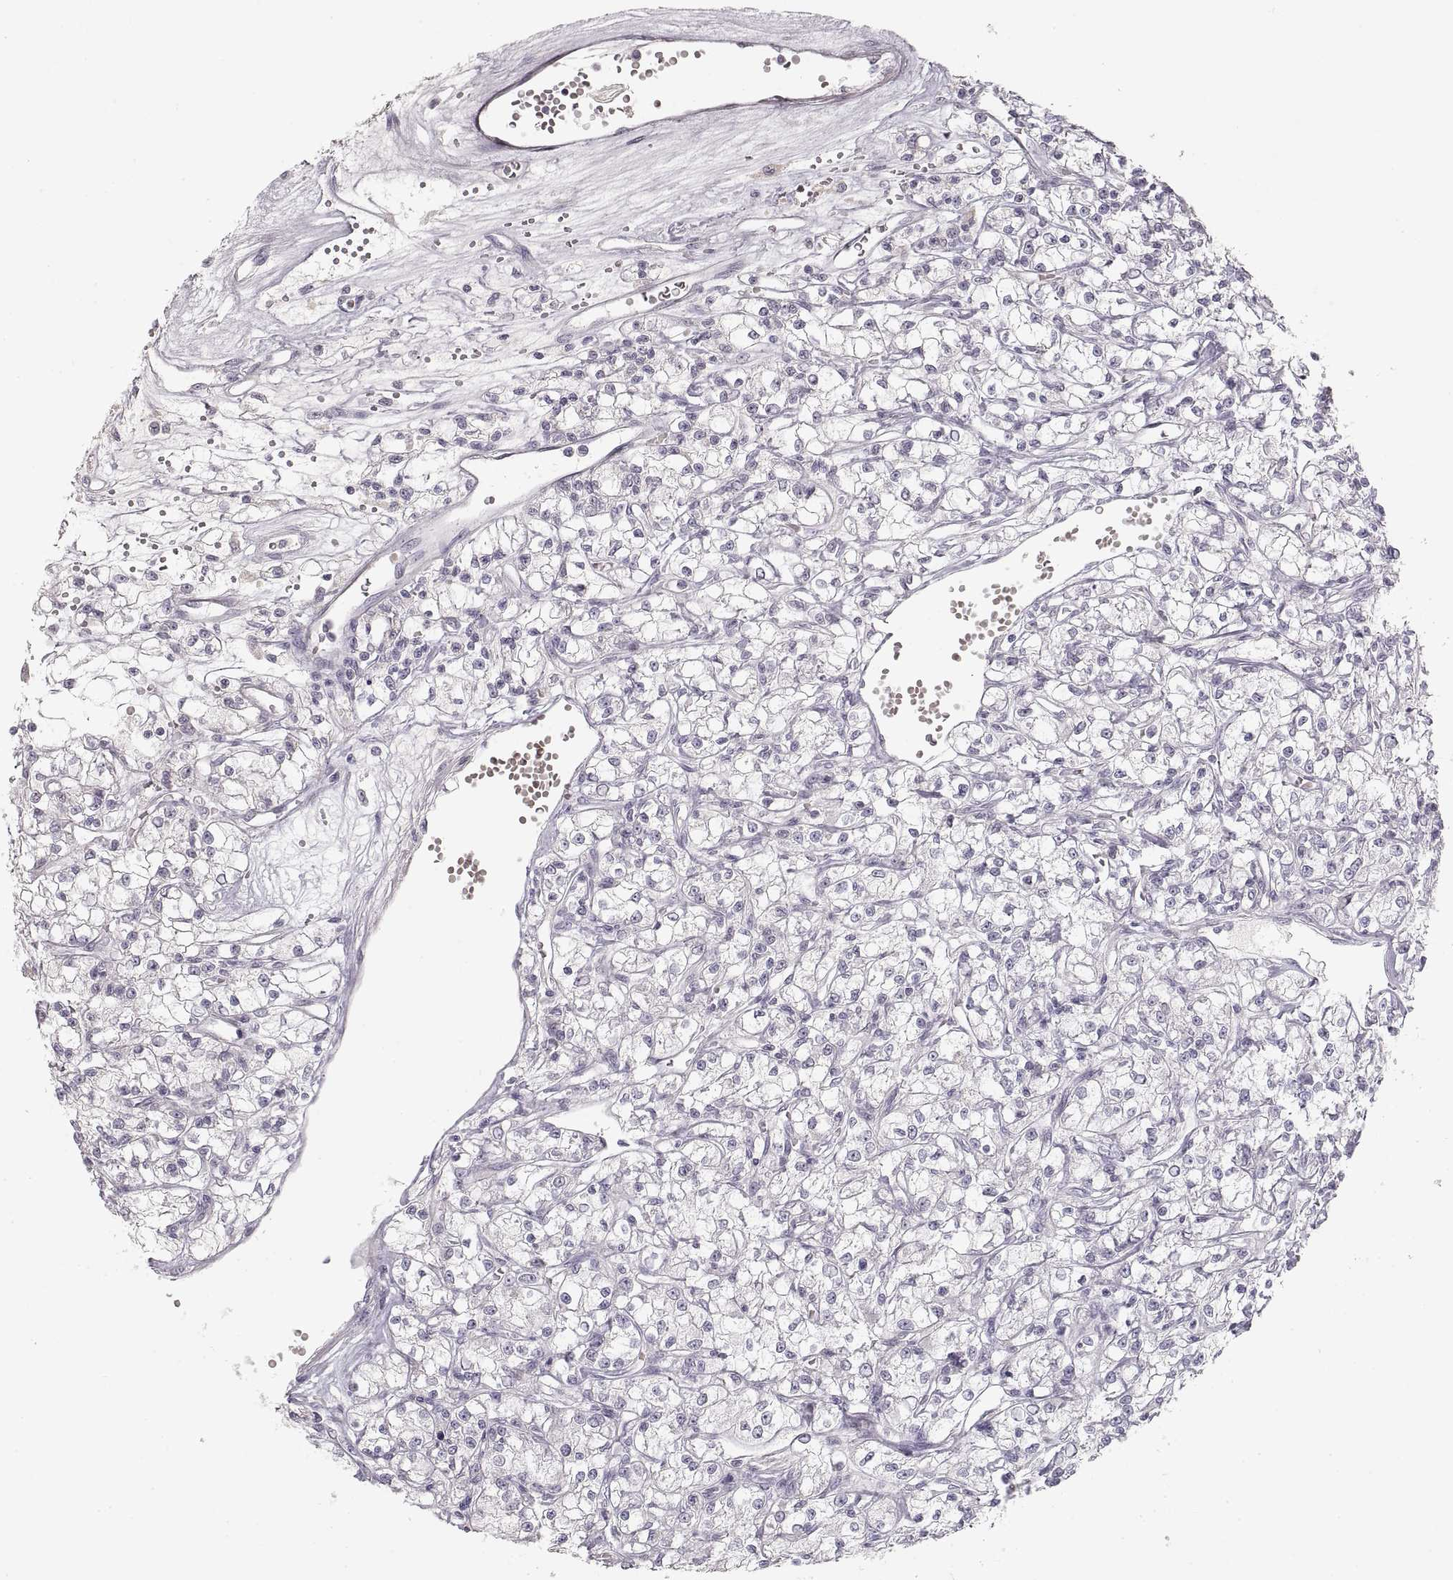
{"staining": {"intensity": "negative", "quantity": "none", "location": "none"}, "tissue": "renal cancer", "cell_type": "Tumor cells", "image_type": "cancer", "snomed": [{"axis": "morphology", "description": "Adenocarcinoma, NOS"}, {"axis": "topography", "description": "Kidney"}], "caption": "A photomicrograph of renal cancer (adenocarcinoma) stained for a protein shows no brown staining in tumor cells.", "gene": "PCSK2", "patient": {"sex": "female", "age": 59}}